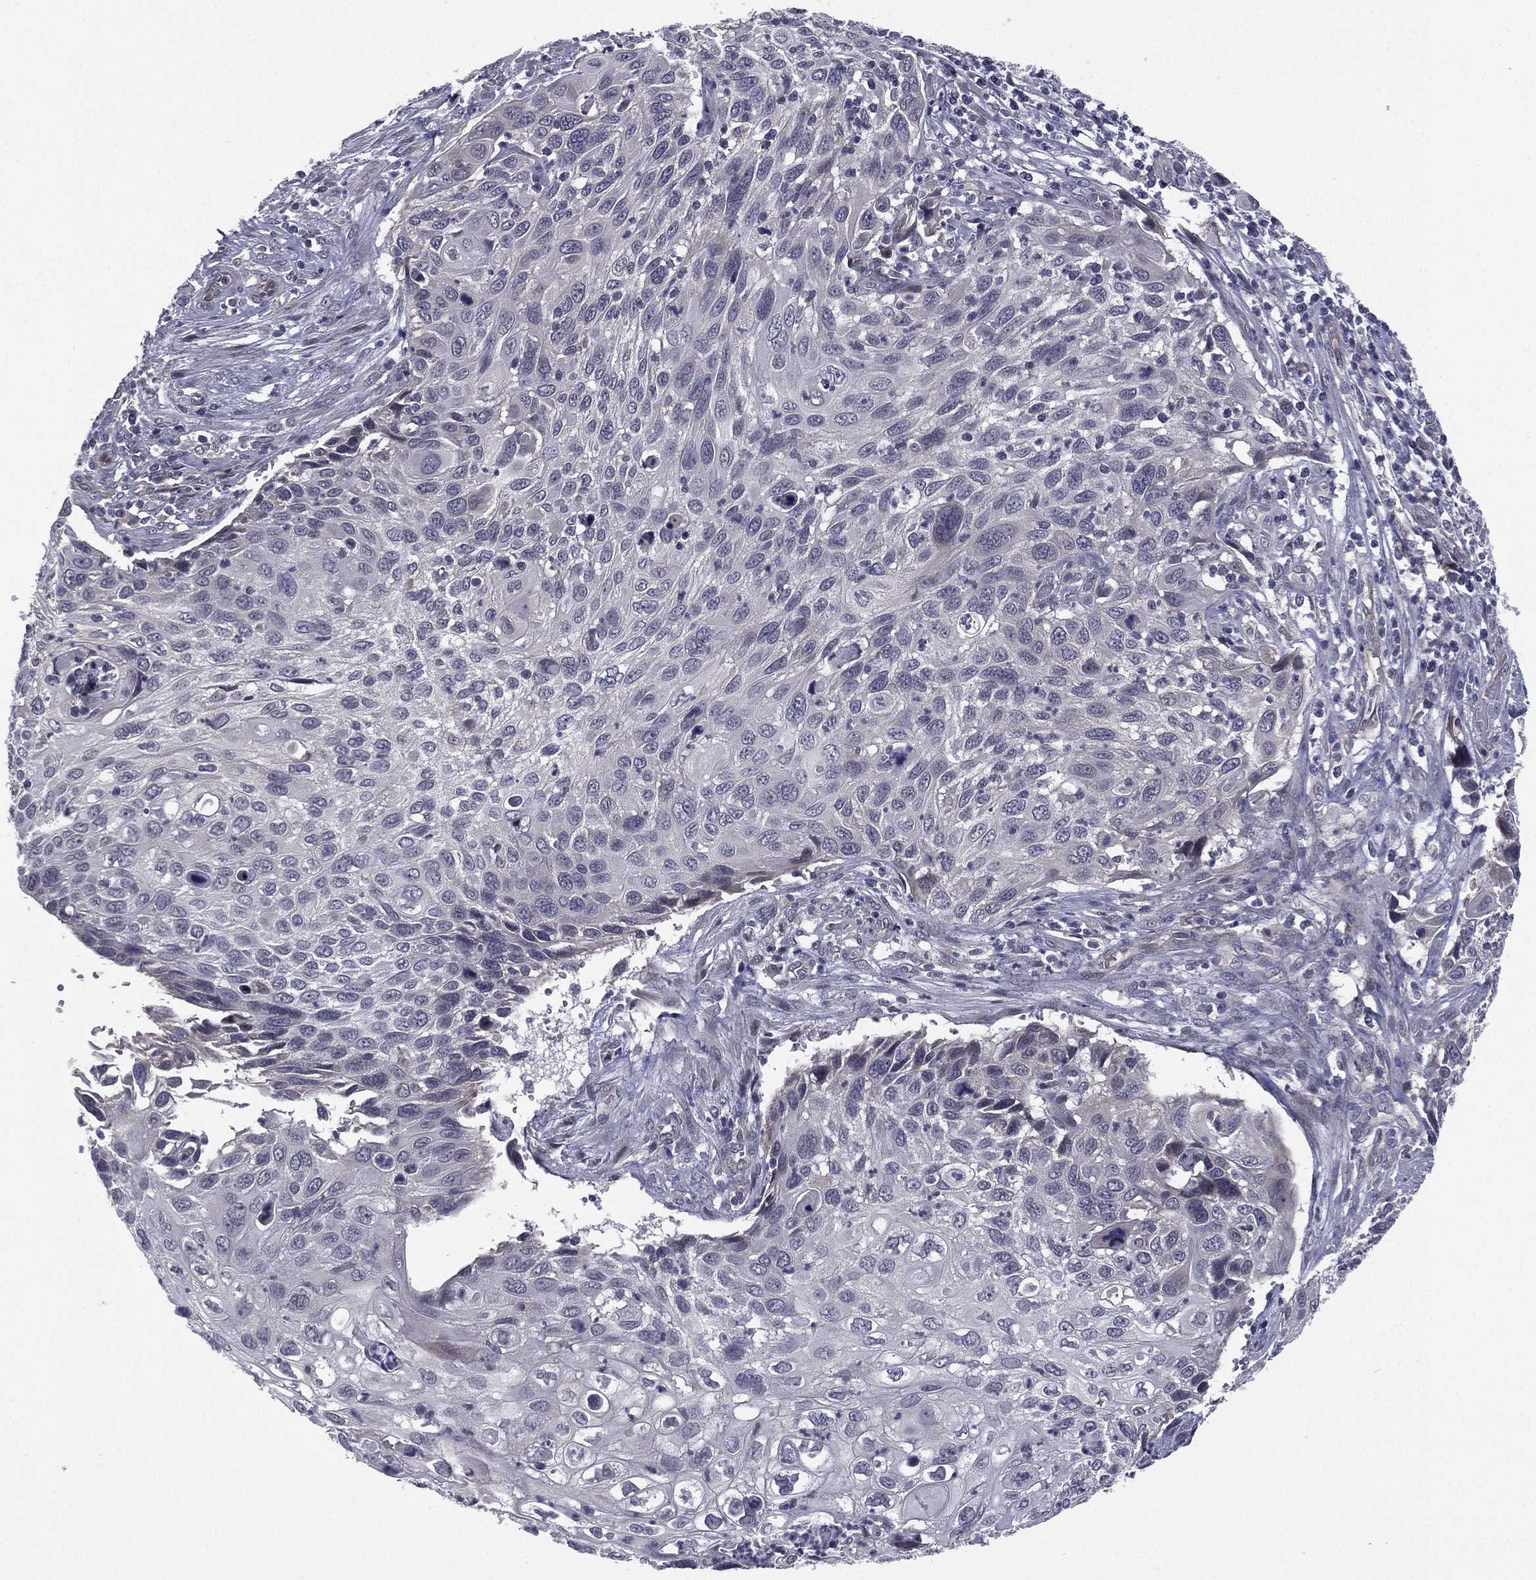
{"staining": {"intensity": "negative", "quantity": "none", "location": "none"}, "tissue": "cervical cancer", "cell_type": "Tumor cells", "image_type": "cancer", "snomed": [{"axis": "morphology", "description": "Squamous cell carcinoma, NOS"}, {"axis": "topography", "description": "Cervix"}], "caption": "A photomicrograph of human cervical cancer is negative for staining in tumor cells.", "gene": "ACTRT2", "patient": {"sex": "female", "age": 70}}